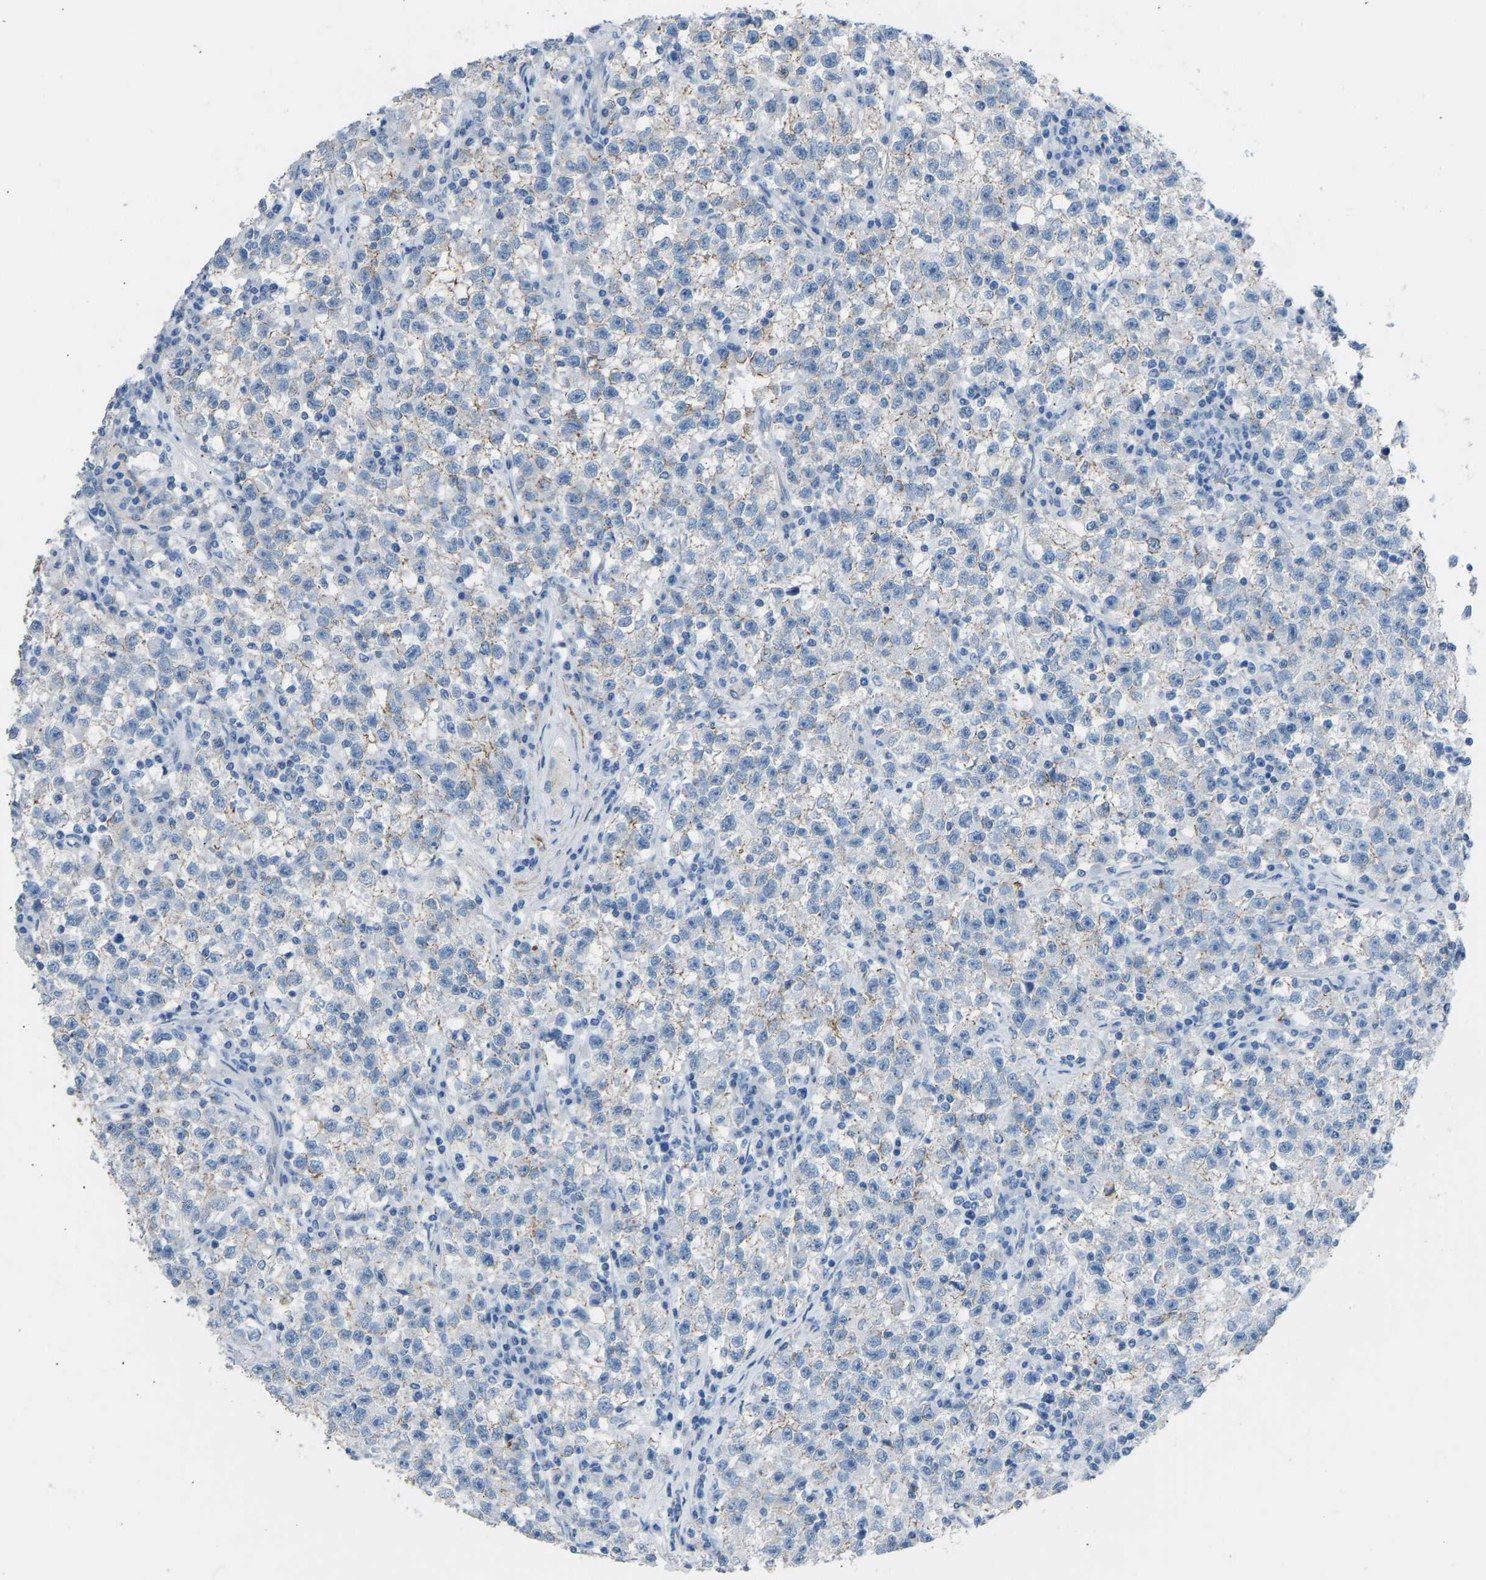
{"staining": {"intensity": "moderate", "quantity": "25%-75%", "location": "cytoplasmic/membranous"}, "tissue": "testis cancer", "cell_type": "Tumor cells", "image_type": "cancer", "snomed": [{"axis": "morphology", "description": "Seminoma, NOS"}, {"axis": "topography", "description": "Testis"}], "caption": "Immunohistochemical staining of seminoma (testis) displays moderate cytoplasmic/membranous protein positivity in approximately 25%-75% of tumor cells.", "gene": "MYH10", "patient": {"sex": "male", "age": 22}}